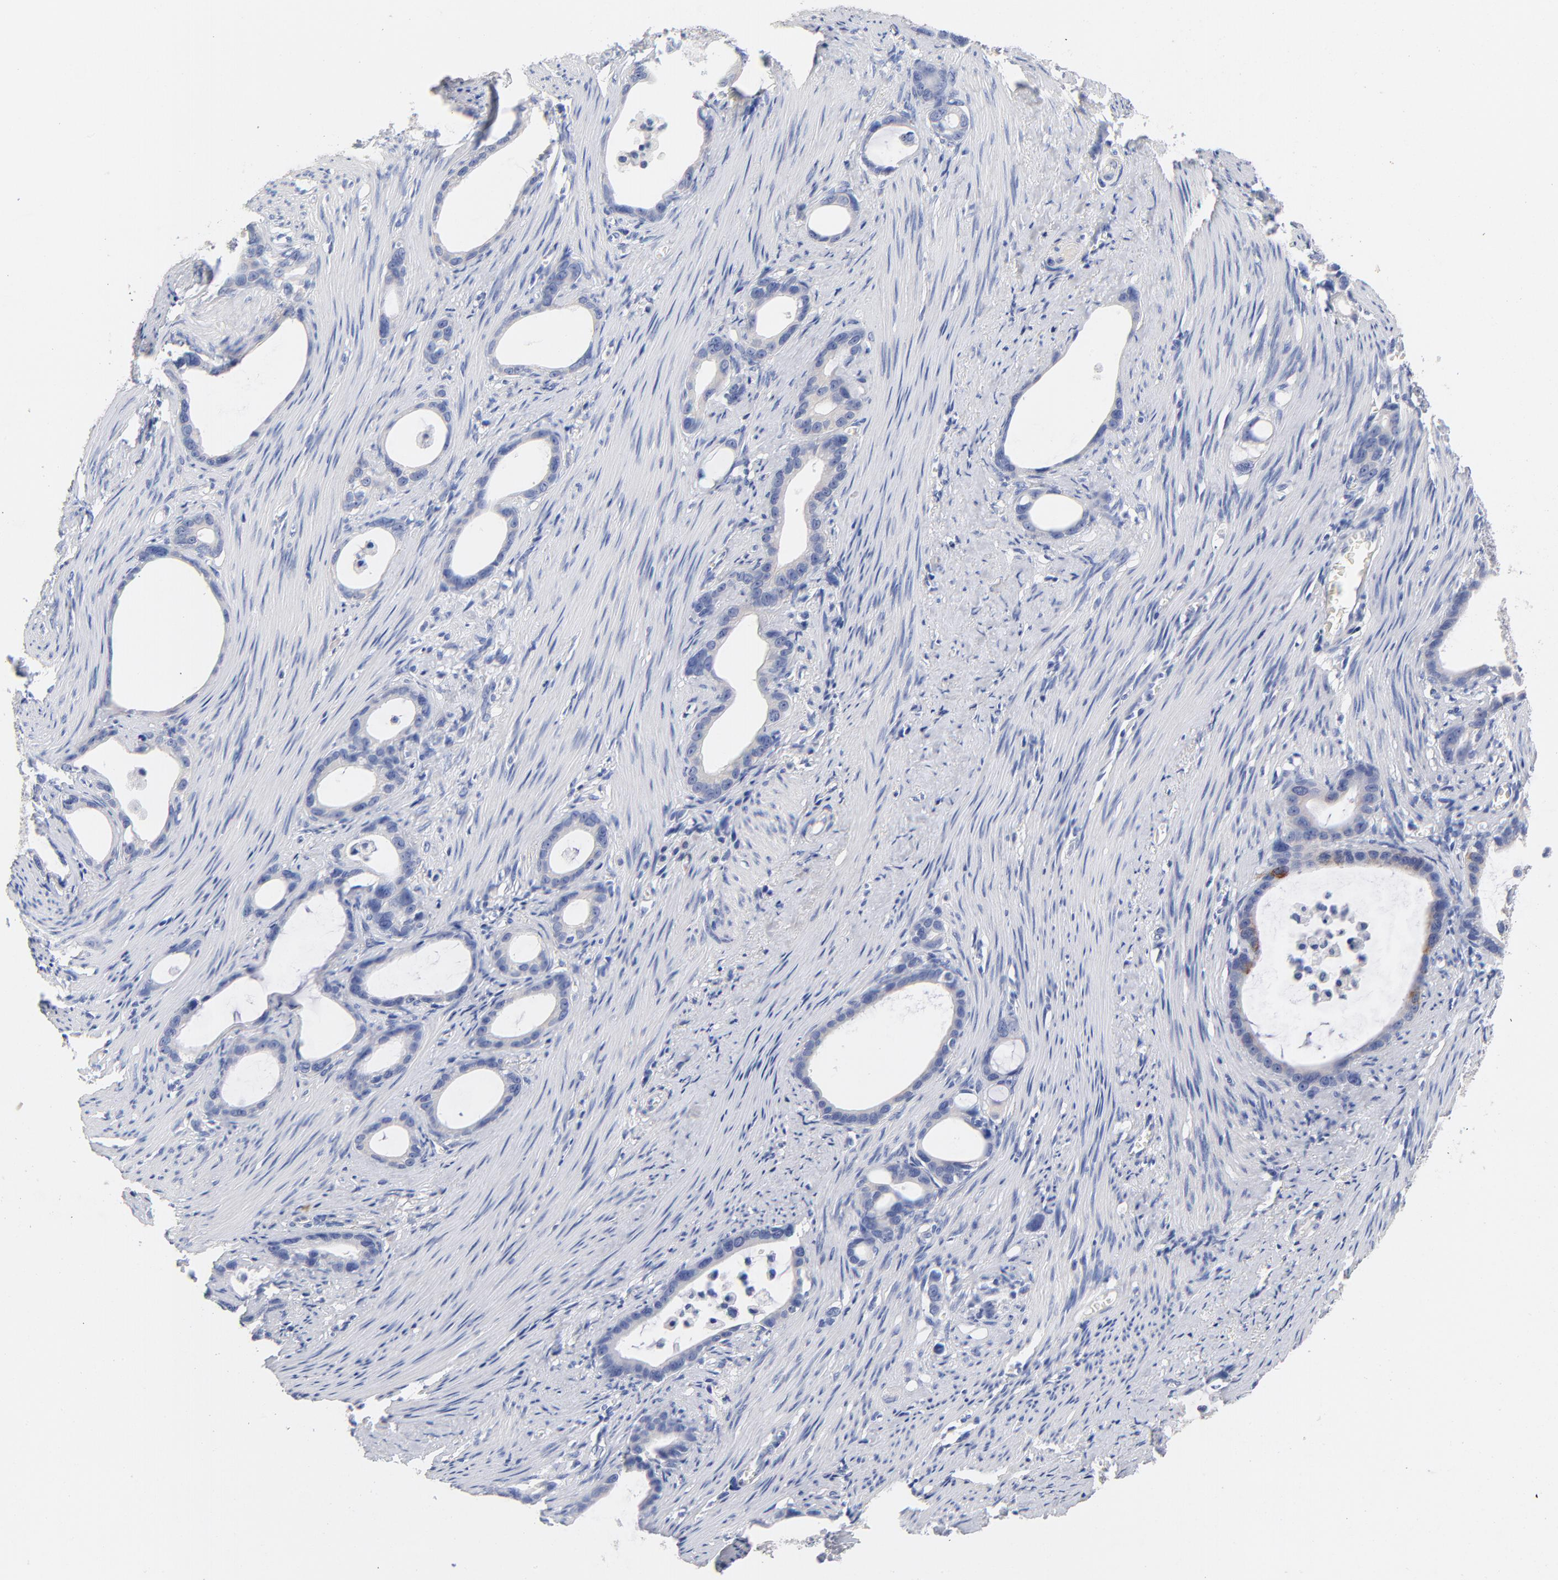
{"staining": {"intensity": "moderate", "quantity": "<25%", "location": "cytoplasmic/membranous"}, "tissue": "stomach cancer", "cell_type": "Tumor cells", "image_type": "cancer", "snomed": [{"axis": "morphology", "description": "Adenocarcinoma, NOS"}, {"axis": "topography", "description": "Stomach"}], "caption": "Tumor cells display moderate cytoplasmic/membranous positivity in about <25% of cells in adenocarcinoma (stomach).", "gene": "CPS1", "patient": {"sex": "female", "age": 75}}